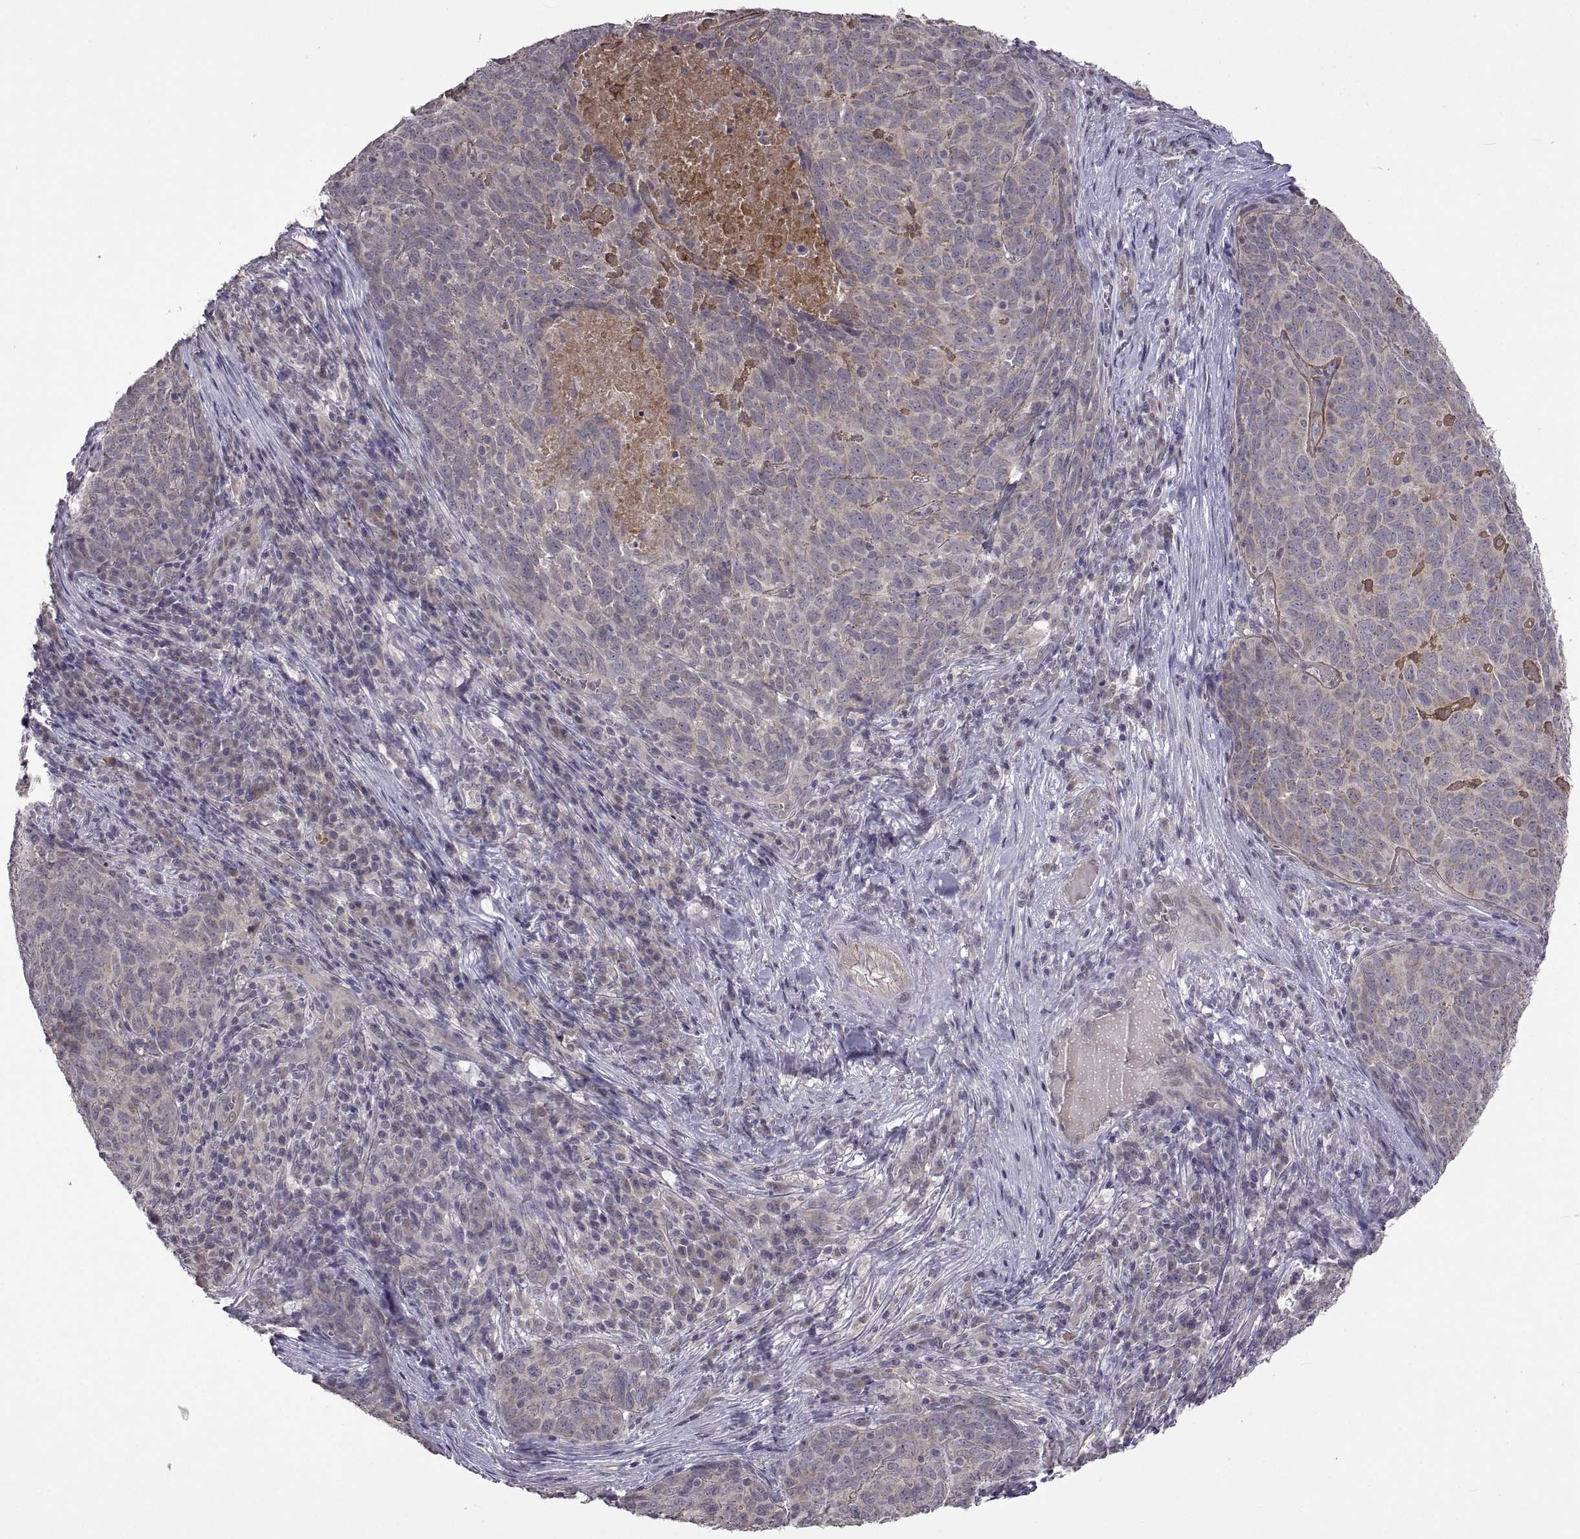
{"staining": {"intensity": "weak", "quantity": "25%-75%", "location": "cytoplasmic/membranous"}, "tissue": "skin cancer", "cell_type": "Tumor cells", "image_type": "cancer", "snomed": [{"axis": "morphology", "description": "Squamous cell carcinoma, NOS"}, {"axis": "topography", "description": "Skin"}, {"axis": "topography", "description": "Anal"}], "caption": "An image of squamous cell carcinoma (skin) stained for a protein displays weak cytoplasmic/membranous brown staining in tumor cells. (DAB IHC, brown staining for protein, blue staining for nuclei).", "gene": "LAMA1", "patient": {"sex": "female", "age": 51}}